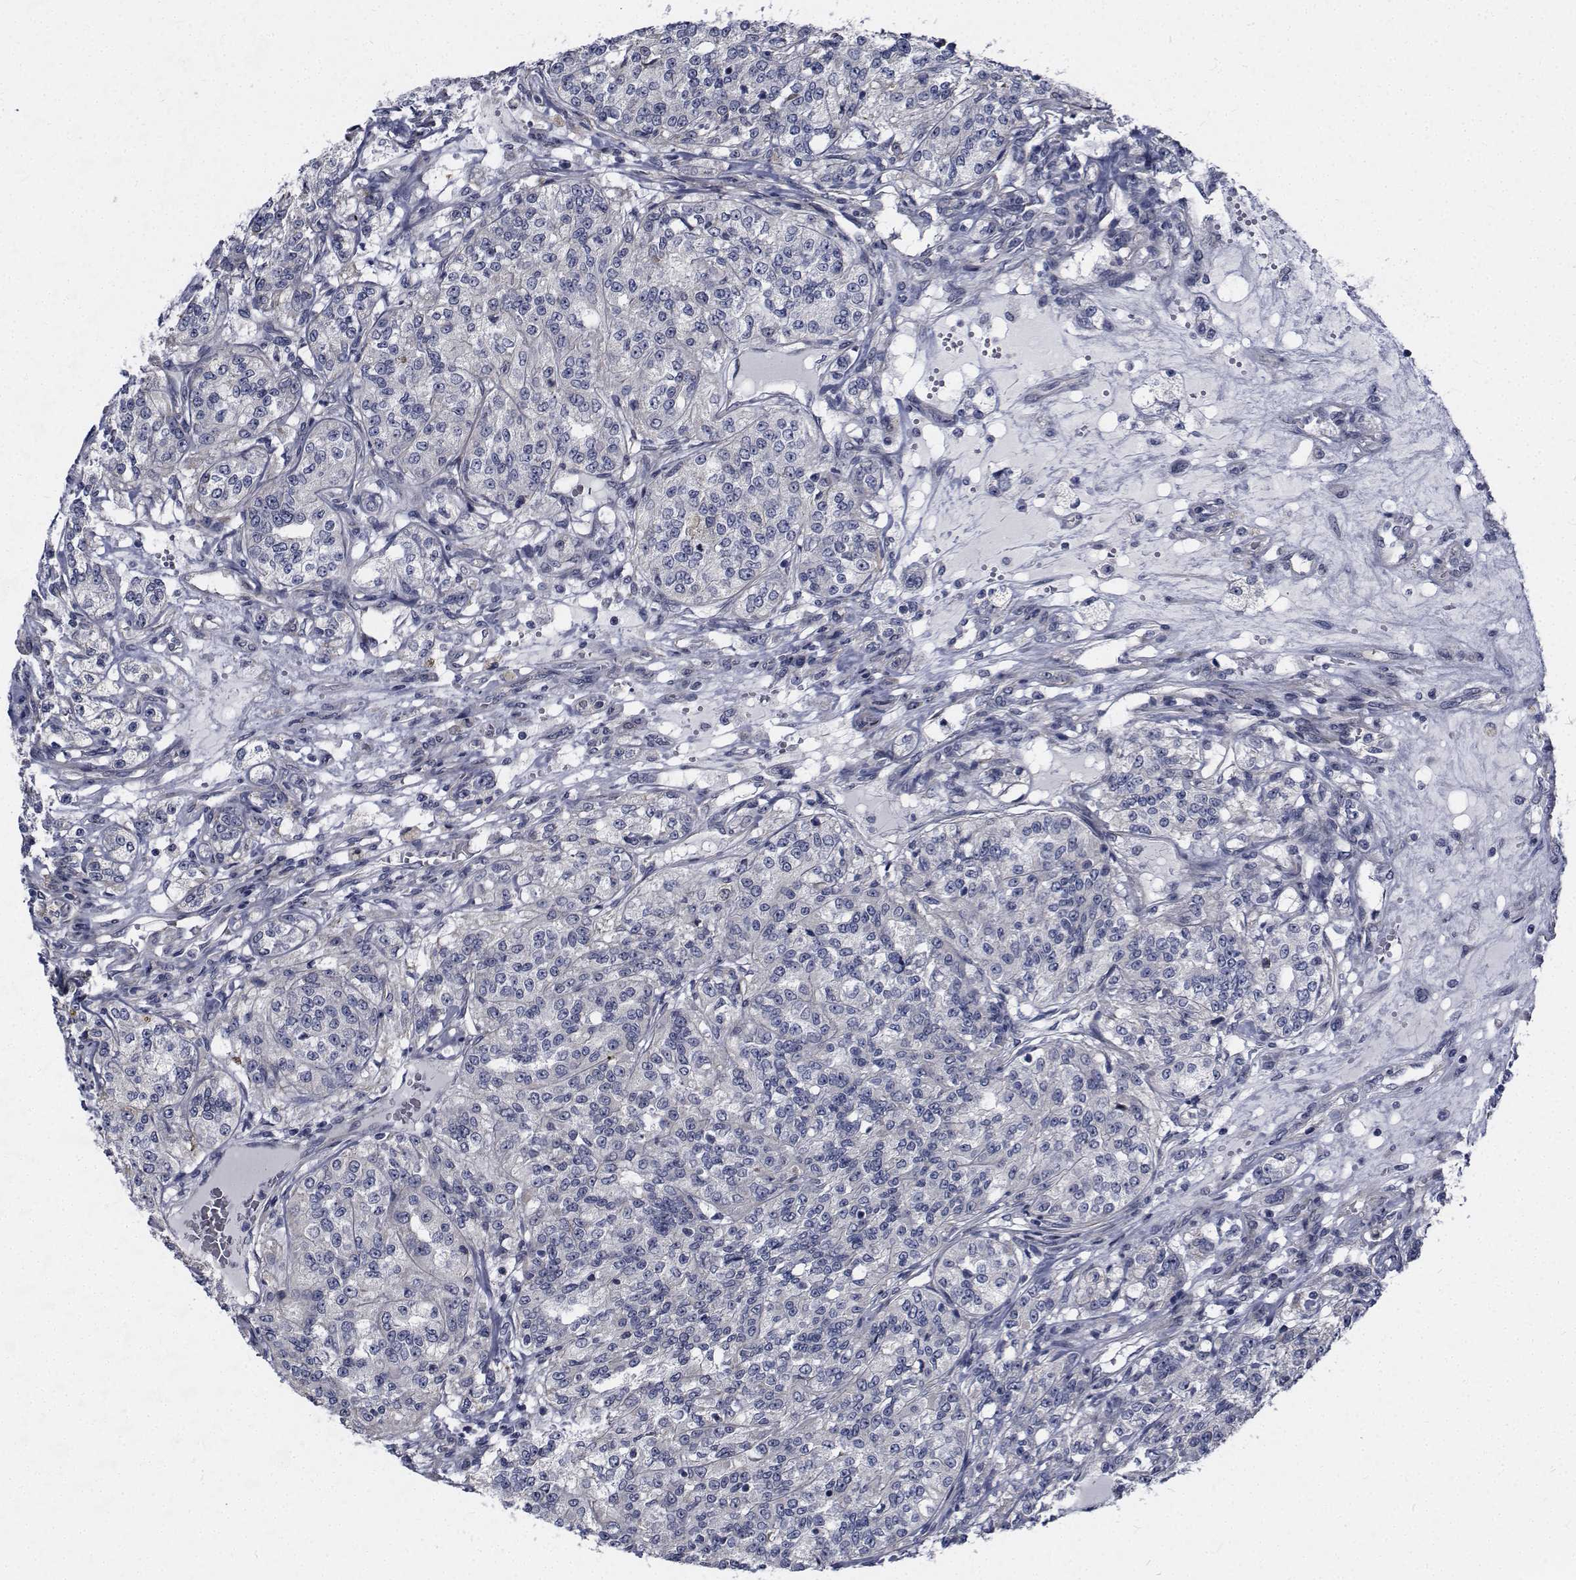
{"staining": {"intensity": "negative", "quantity": "none", "location": "none"}, "tissue": "renal cancer", "cell_type": "Tumor cells", "image_type": "cancer", "snomed": [{"axis": "morphology", "description": "Adenocarcinoma, NOS"}, {"axis": "topography", "description": "Kidney"}], "caption": "IHC image of human adenocarcinoma (renal) stained for a protein (brown), which displays no positivity in tumor cells. The staining is performed using DAB (3,3'-diaminobenzidine) brown chromogen with nuclei counter-stained in using hematoxylin.", "gene": "TTBK1", "patient": {"sex": "female", "age": 63}}